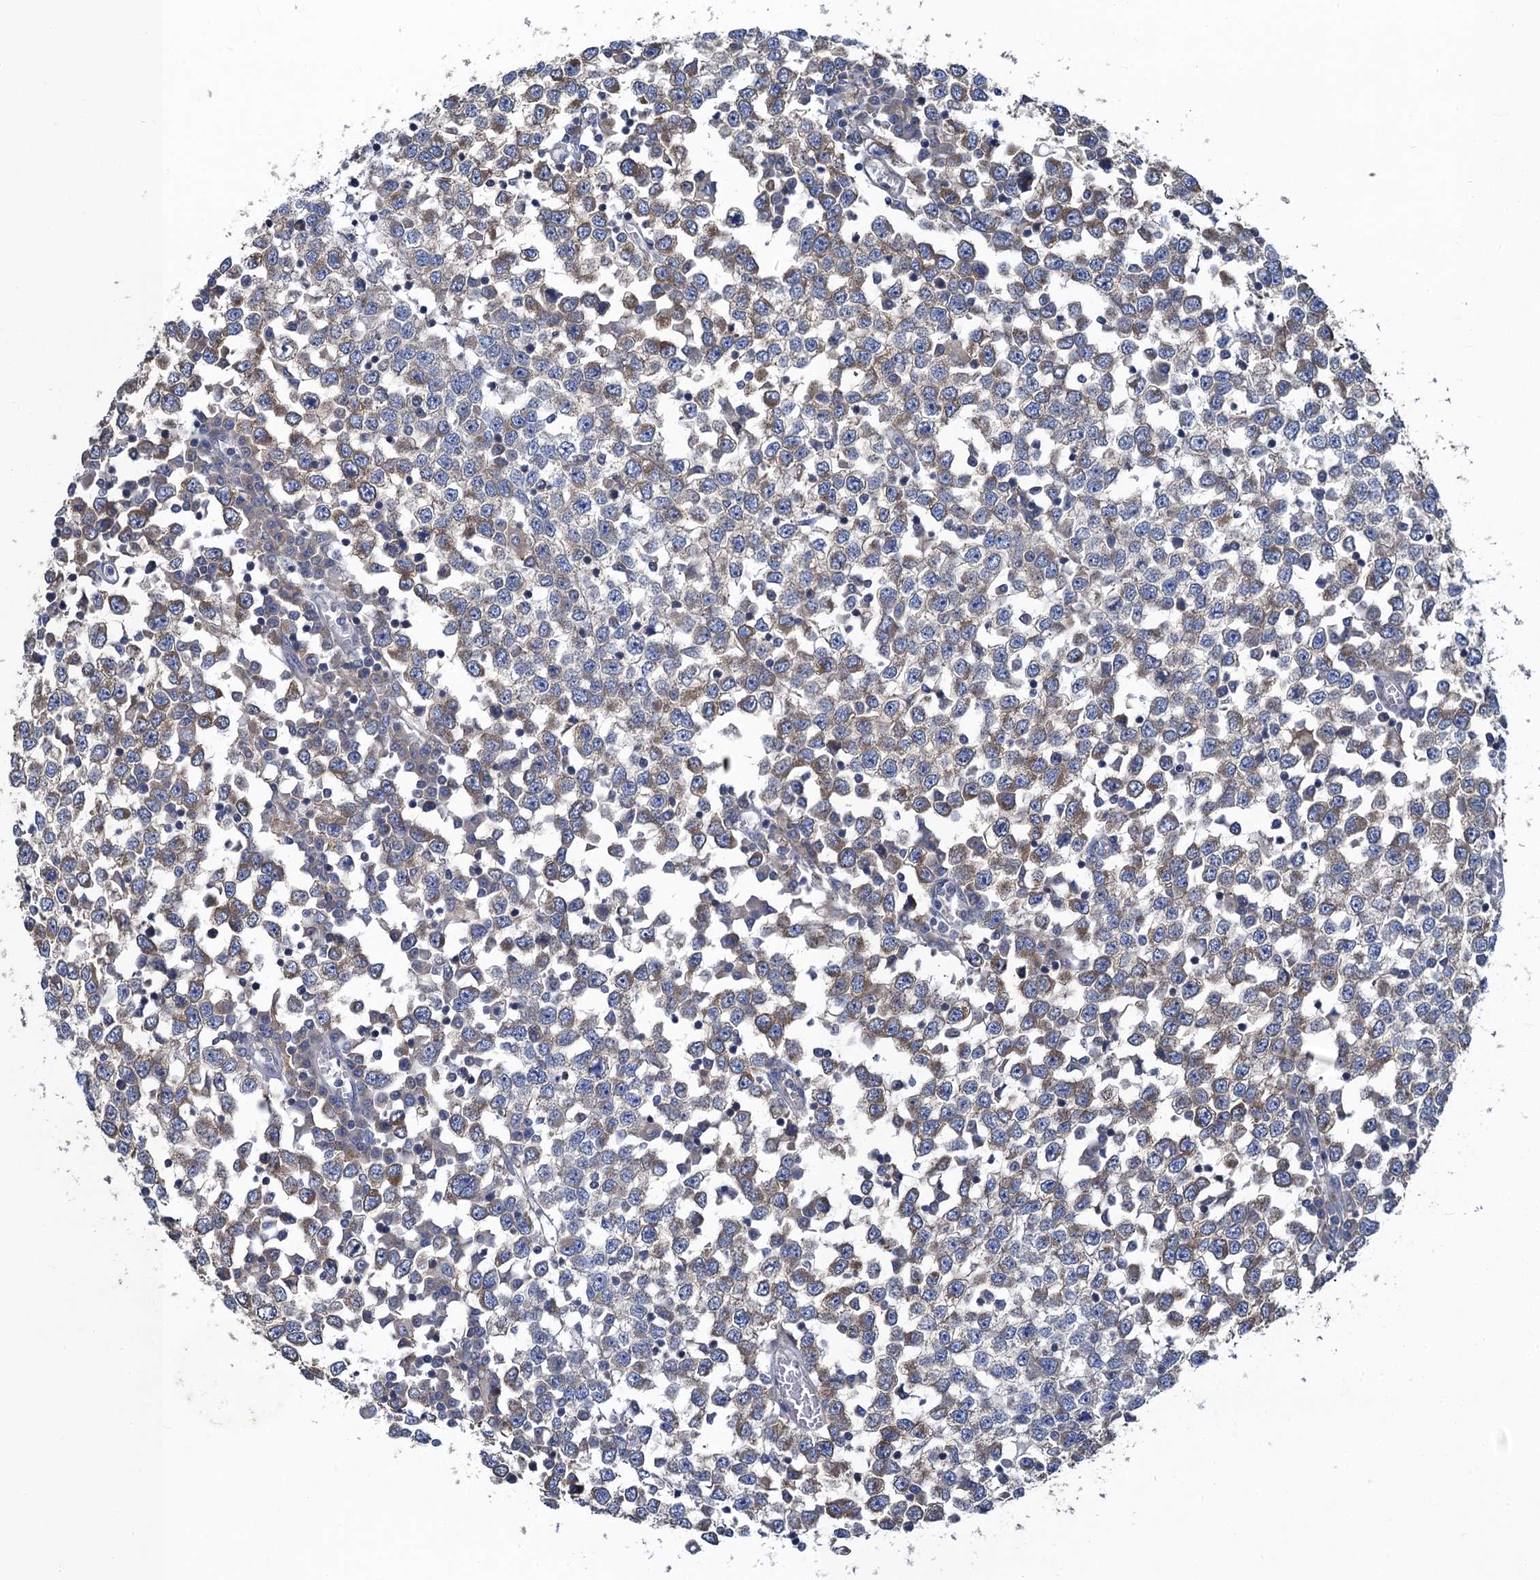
{"staining": {"intensity": "weak", "quantity": "25%-75%", "location": "cytoplasmic/membranous"}, "tissue": "testis cancer", "cell_type": "Tumor cells", "image_type": "cancer", "snomed": [{"axis": "morphology", "description": "Seminoma, NOS"}, {"axis": "topography", "description": "Testis"}], "caption": "Tumor cells exhibit weak cytoplasmic/membranous positivity in approximately 25%-75% of cells in testis cancer (seminoma).", "gene": "SNAP29", "patient": {"sex": "male", "age": 65}}